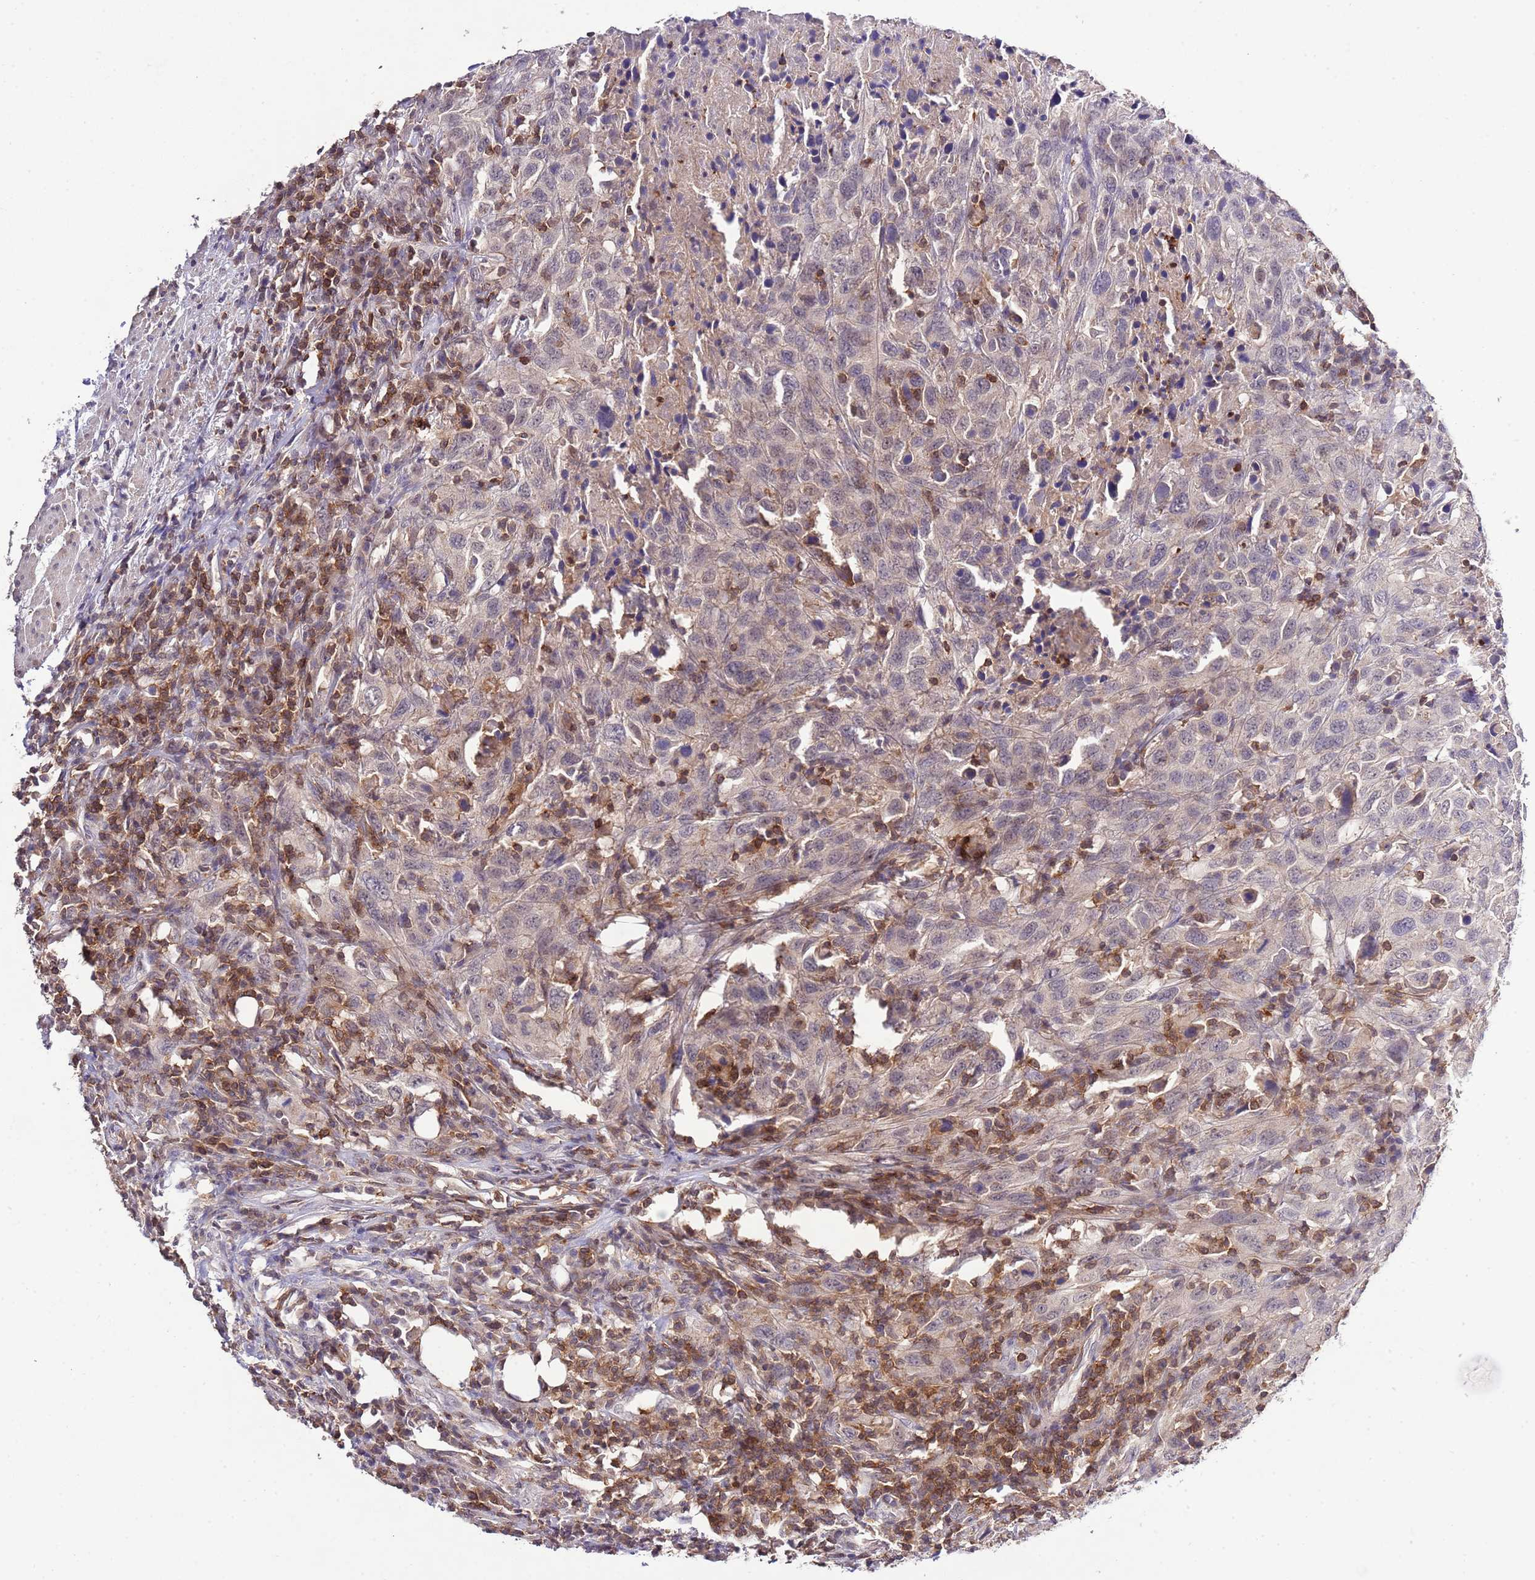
{"staining": {"intensity": "negative", "quantity": "none", "location": "none"}, "tissue": "urothelial cancer", "cell_type": "Tumor cells", "image_type": "cancer", "snomed": [{"axis": "morphology", "description": "Urothelial carcinoma, High grade"}, {"axis": "topography", "description": "Urinary bladder"}], "caption": "An immunohistochemistry micrograph of urothelial carcinoma (high-grade) is shown. There is no staining in tumor cells of urothelial carcinoma (high-grade).", "gene": "EFHD1", "patient": {"sex": "male", "age": 61}}